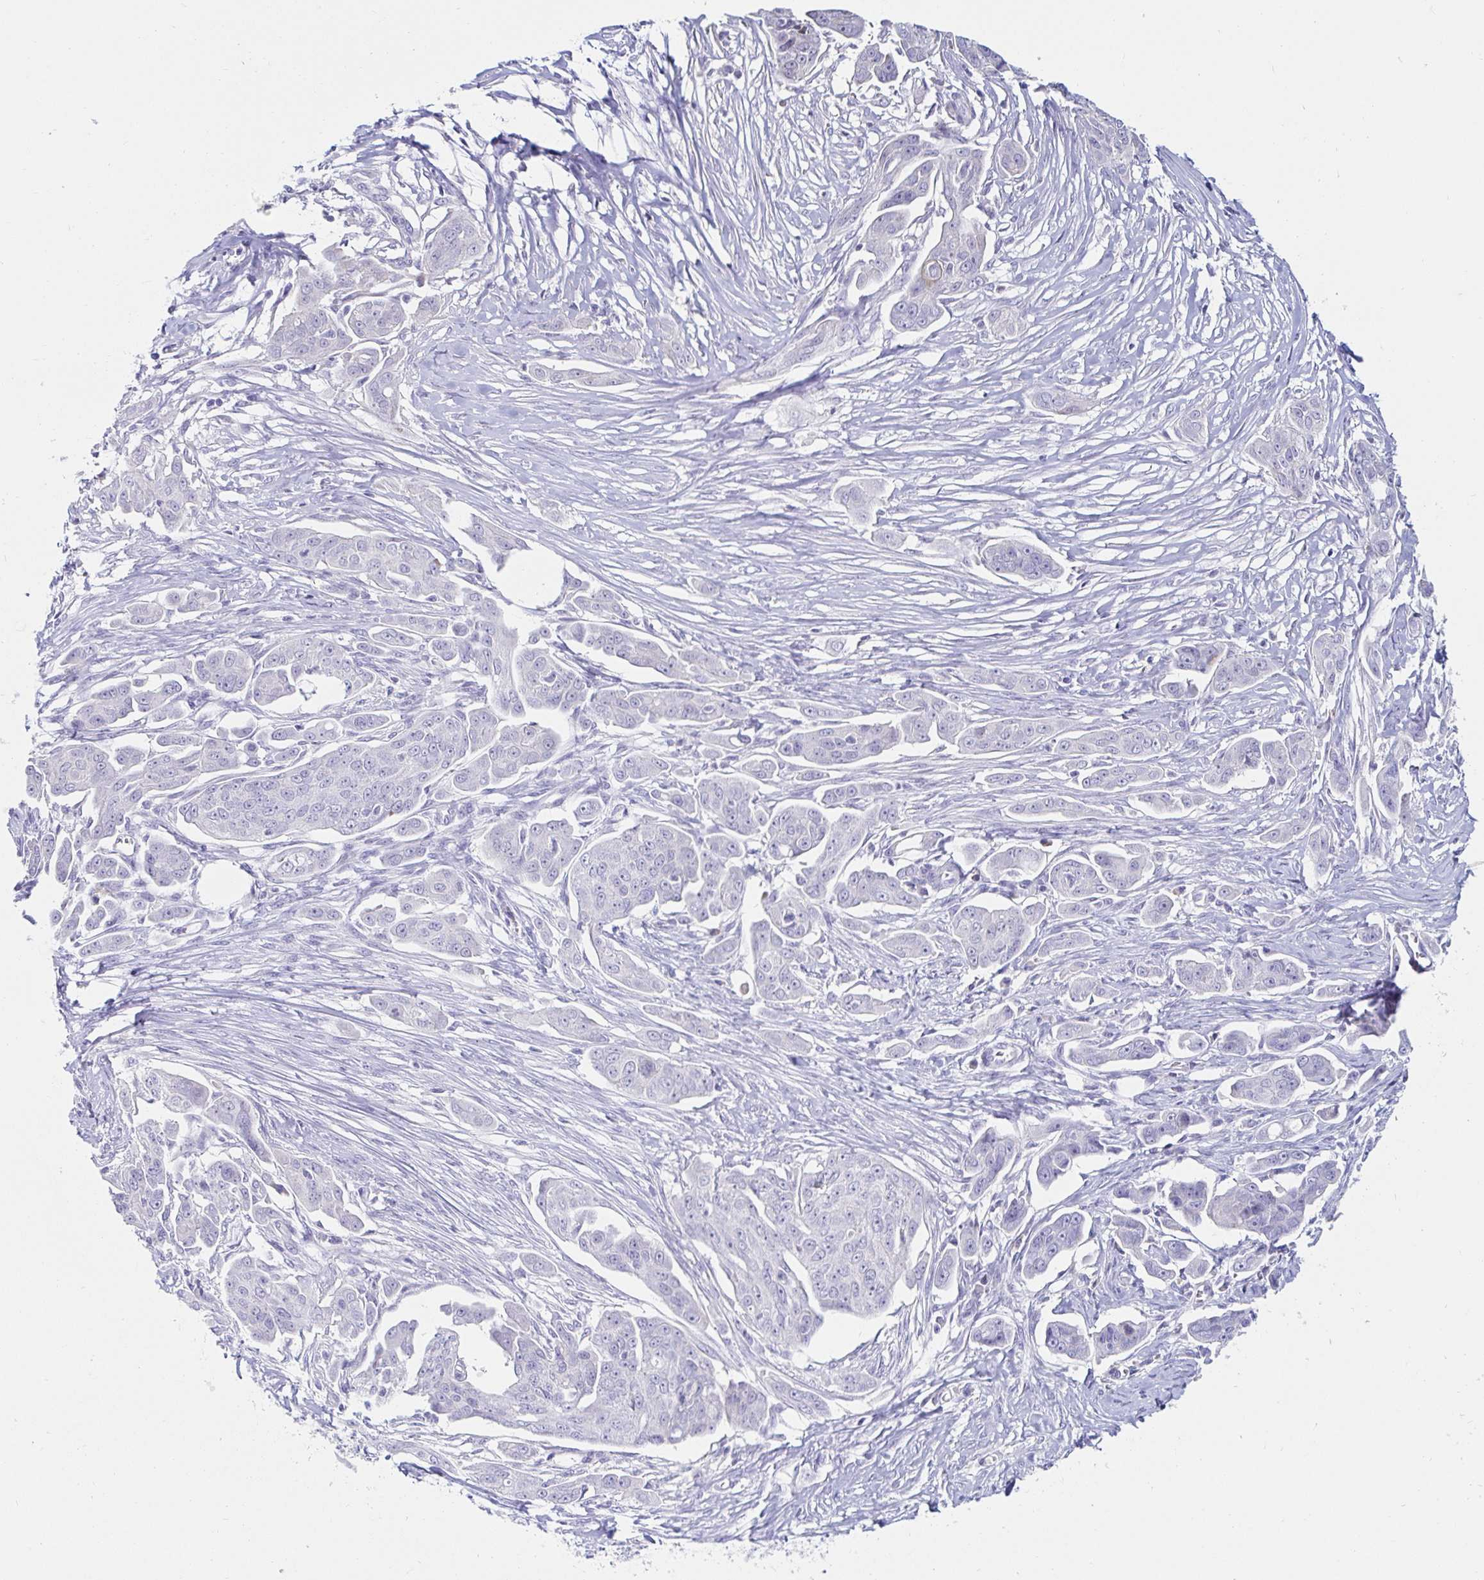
{"staining": {"intensity": "negative", "quantity": "none", "location": "none"}, "tissue": "ovarian cancer", "cell_type": "Tumor cells", "image_type": "cancer", "snomed": [{"axis": "morphology", "description": "Carcinoma, endometroid"}, {"axis": "topography", "description": "Ovary"}], "caption": "DAB immunohistochemical staining of endometroid carcinoma (ovarian) shows no significant staining in tumor cells.", "gene": "C4orf17", "patient": {"sex": "female", "age": 70}}